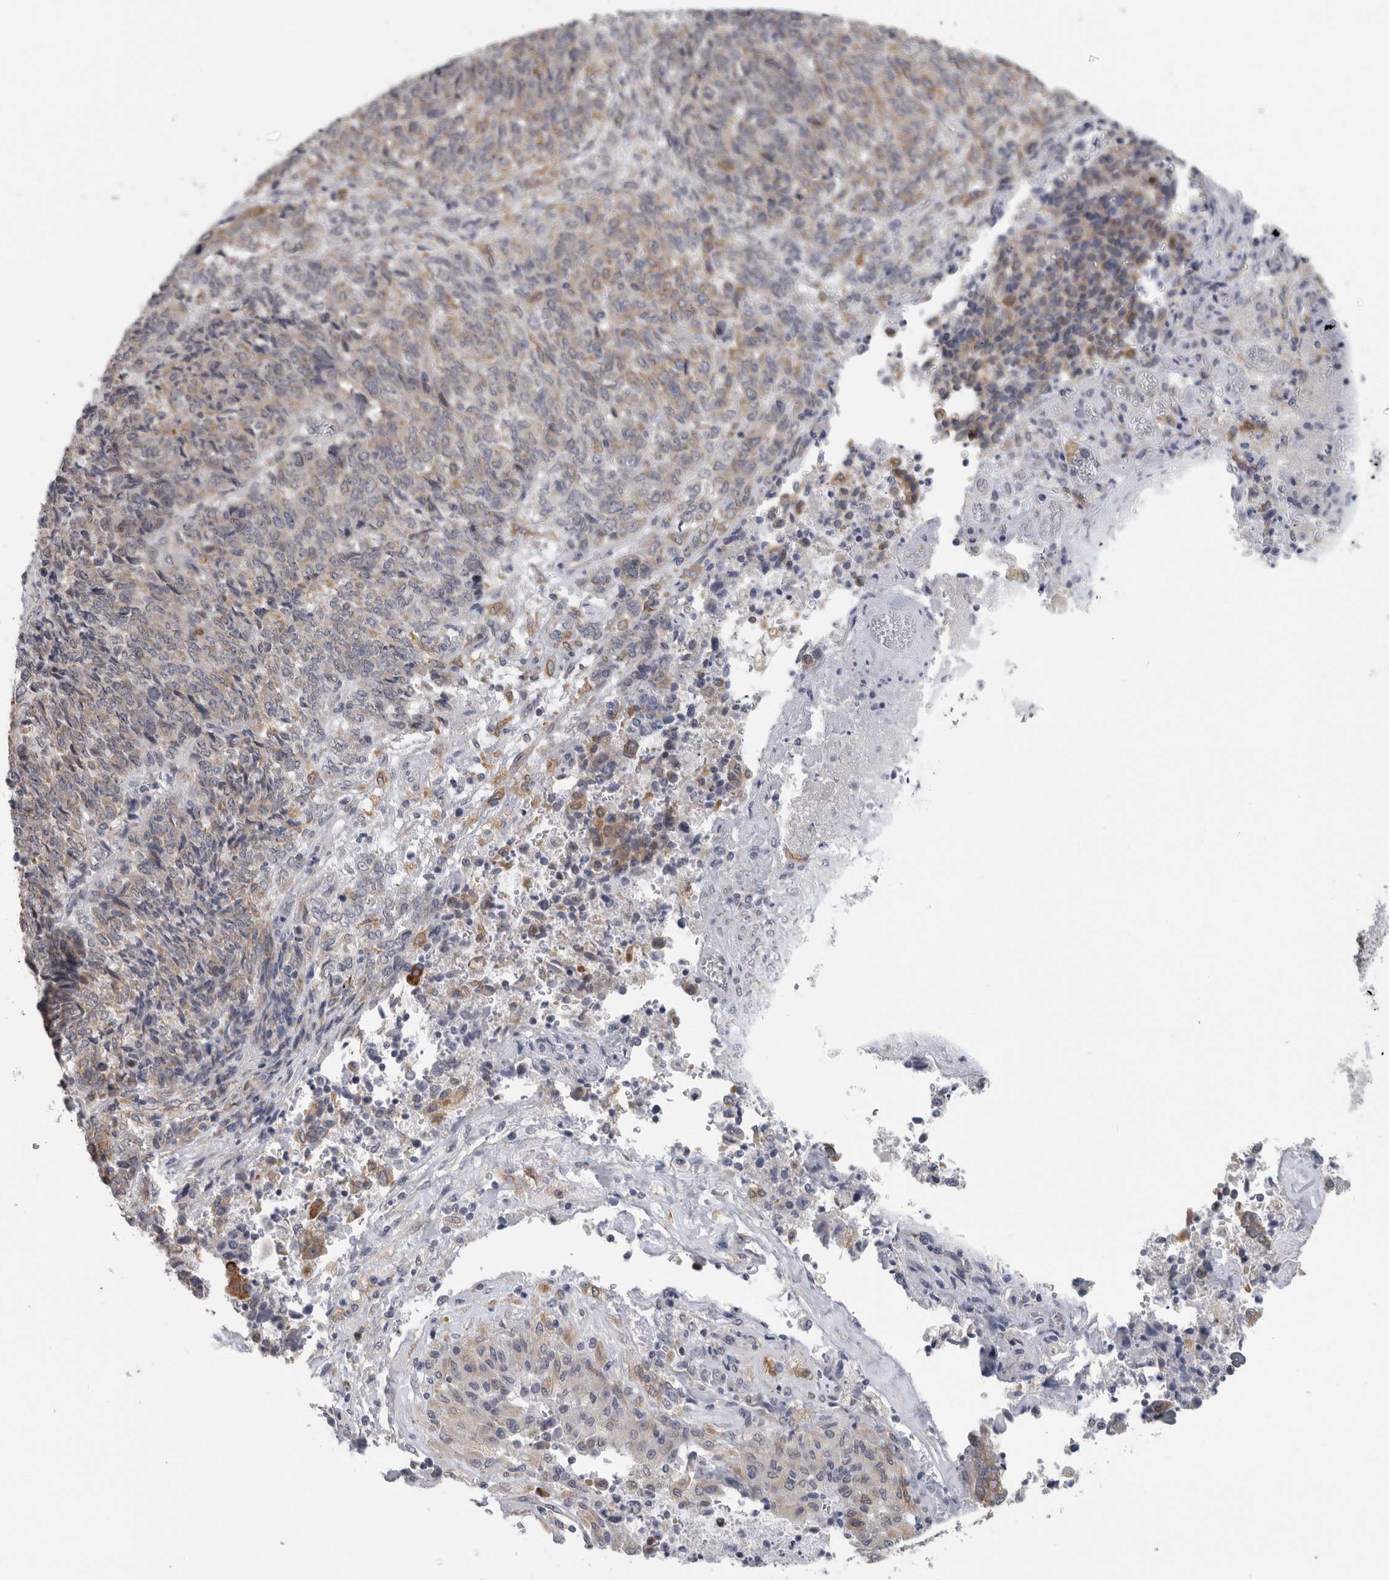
{"staining": {"intensity": "moderate", "quantity": "25%-75%", "location": "cytoplasmic/membranous"}, "tissue": "endometrial cancer", "cell_type": "Tumor cells", "image_type": "cancer", "snomed": [{"axis": "morphology", "description": "Adenocarcinoma, NOS"}, {"axis": "topography", "description": "Endometrium"}], "caption": "Endometrial adenocarcinoma tissue displays moderate cytoplasmic/membranous positivity in approximately 25%-75% of tumor cells", "gene": "TMEM242", "patient": {"sex": "female", "age": 80}}